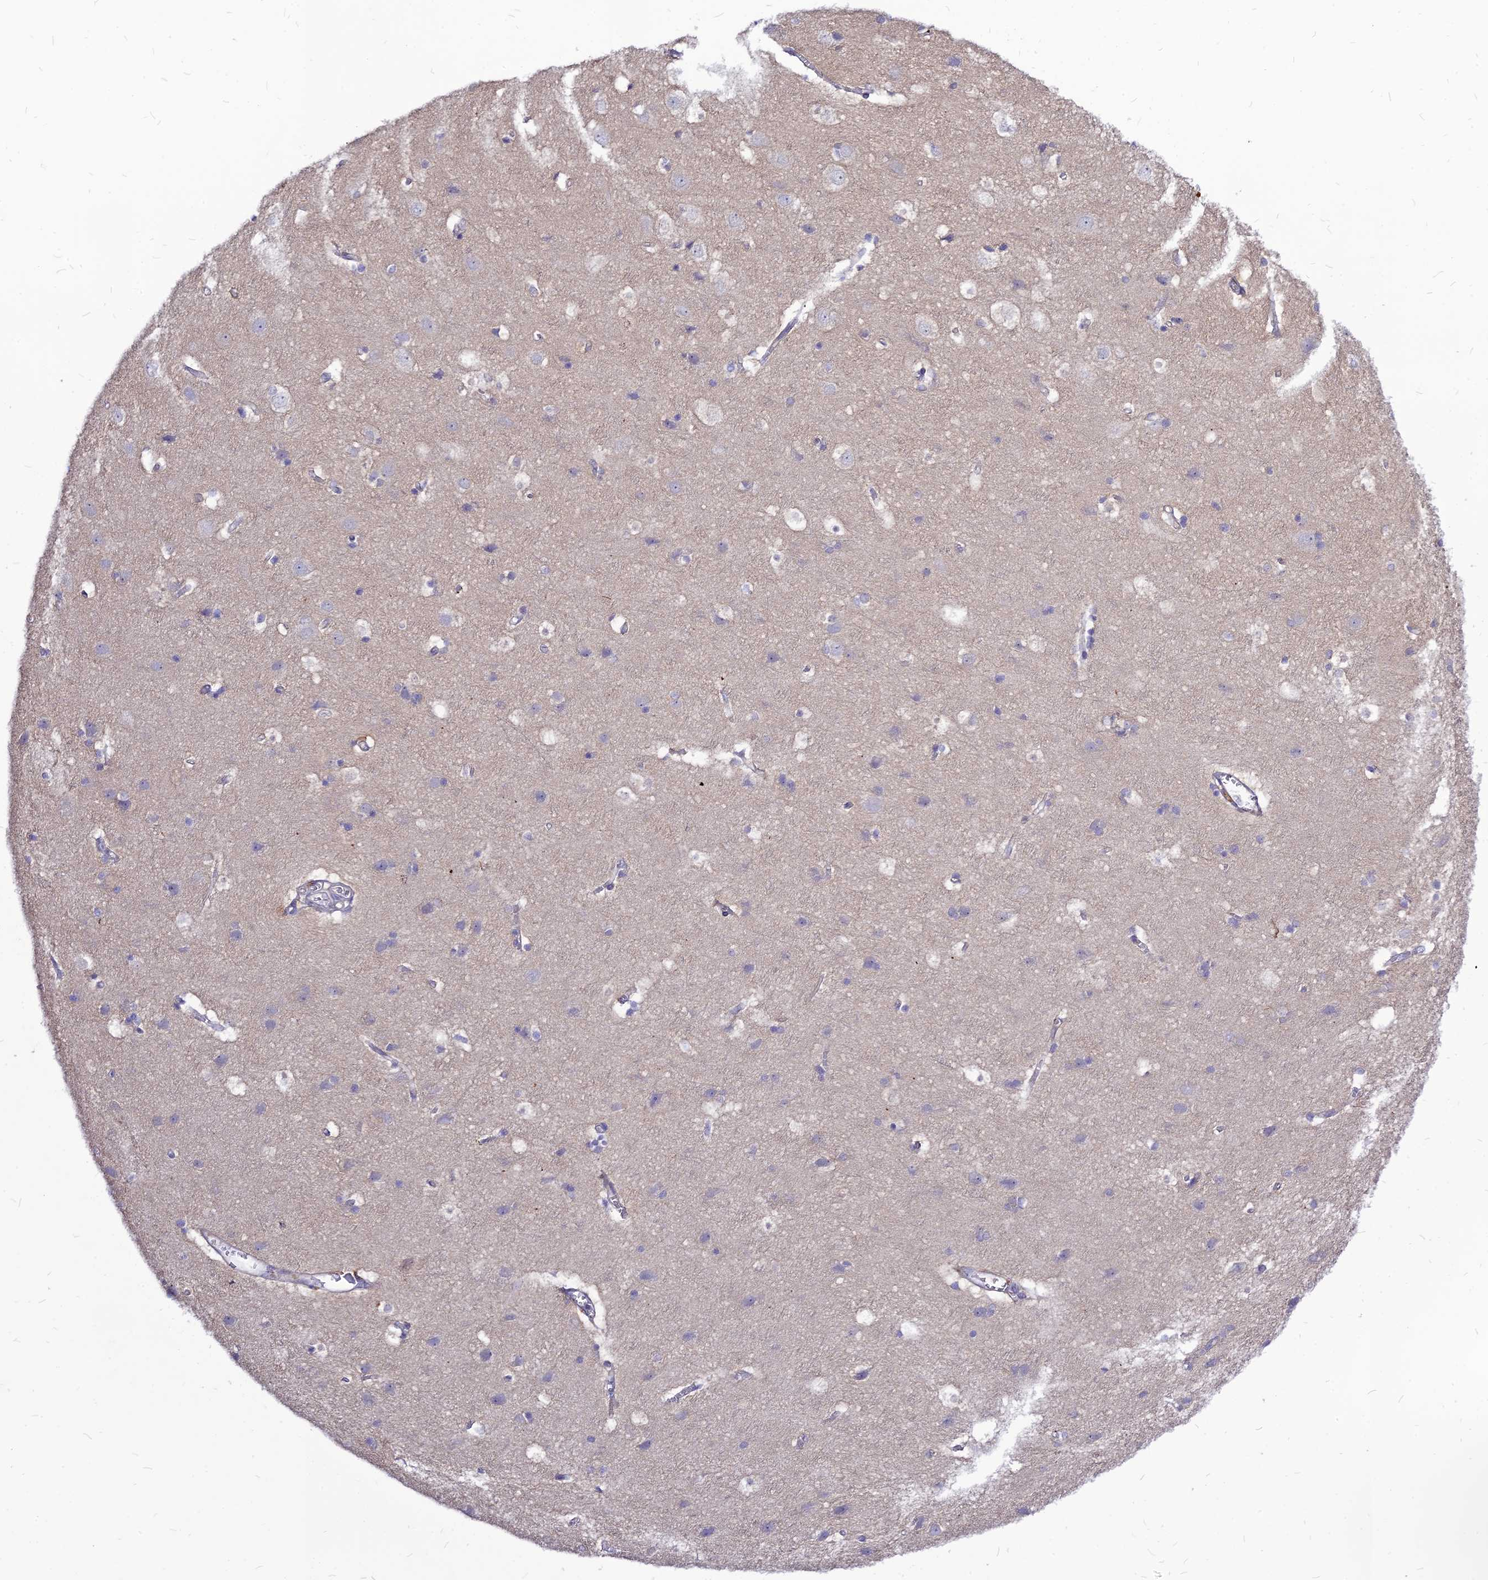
{"staining": {"intensity": "negative", "quantity": "none", "location": "none"}, "tissue": "cerebral cortex", "cell_type": "Endothelial cells", "image_type": "normal", "snomed": [{"axis": "morphology", "description": "Normal tissue, NOS"}, {"axis": "topography", "description": "Cerebral cortex"}], "caption": "A high-resolution image shows immunohistochemistry (IHC) staining of normal cerebral cortex, which reveals no significant expression in endothelial cells. (Brightfield microscopy of DAB (3,3'-diaminobenzidine) immunohistochemistry (IHC) at high magnification).", "gene": "CZIB", "patient": {"sex": "male", "age": 54}}